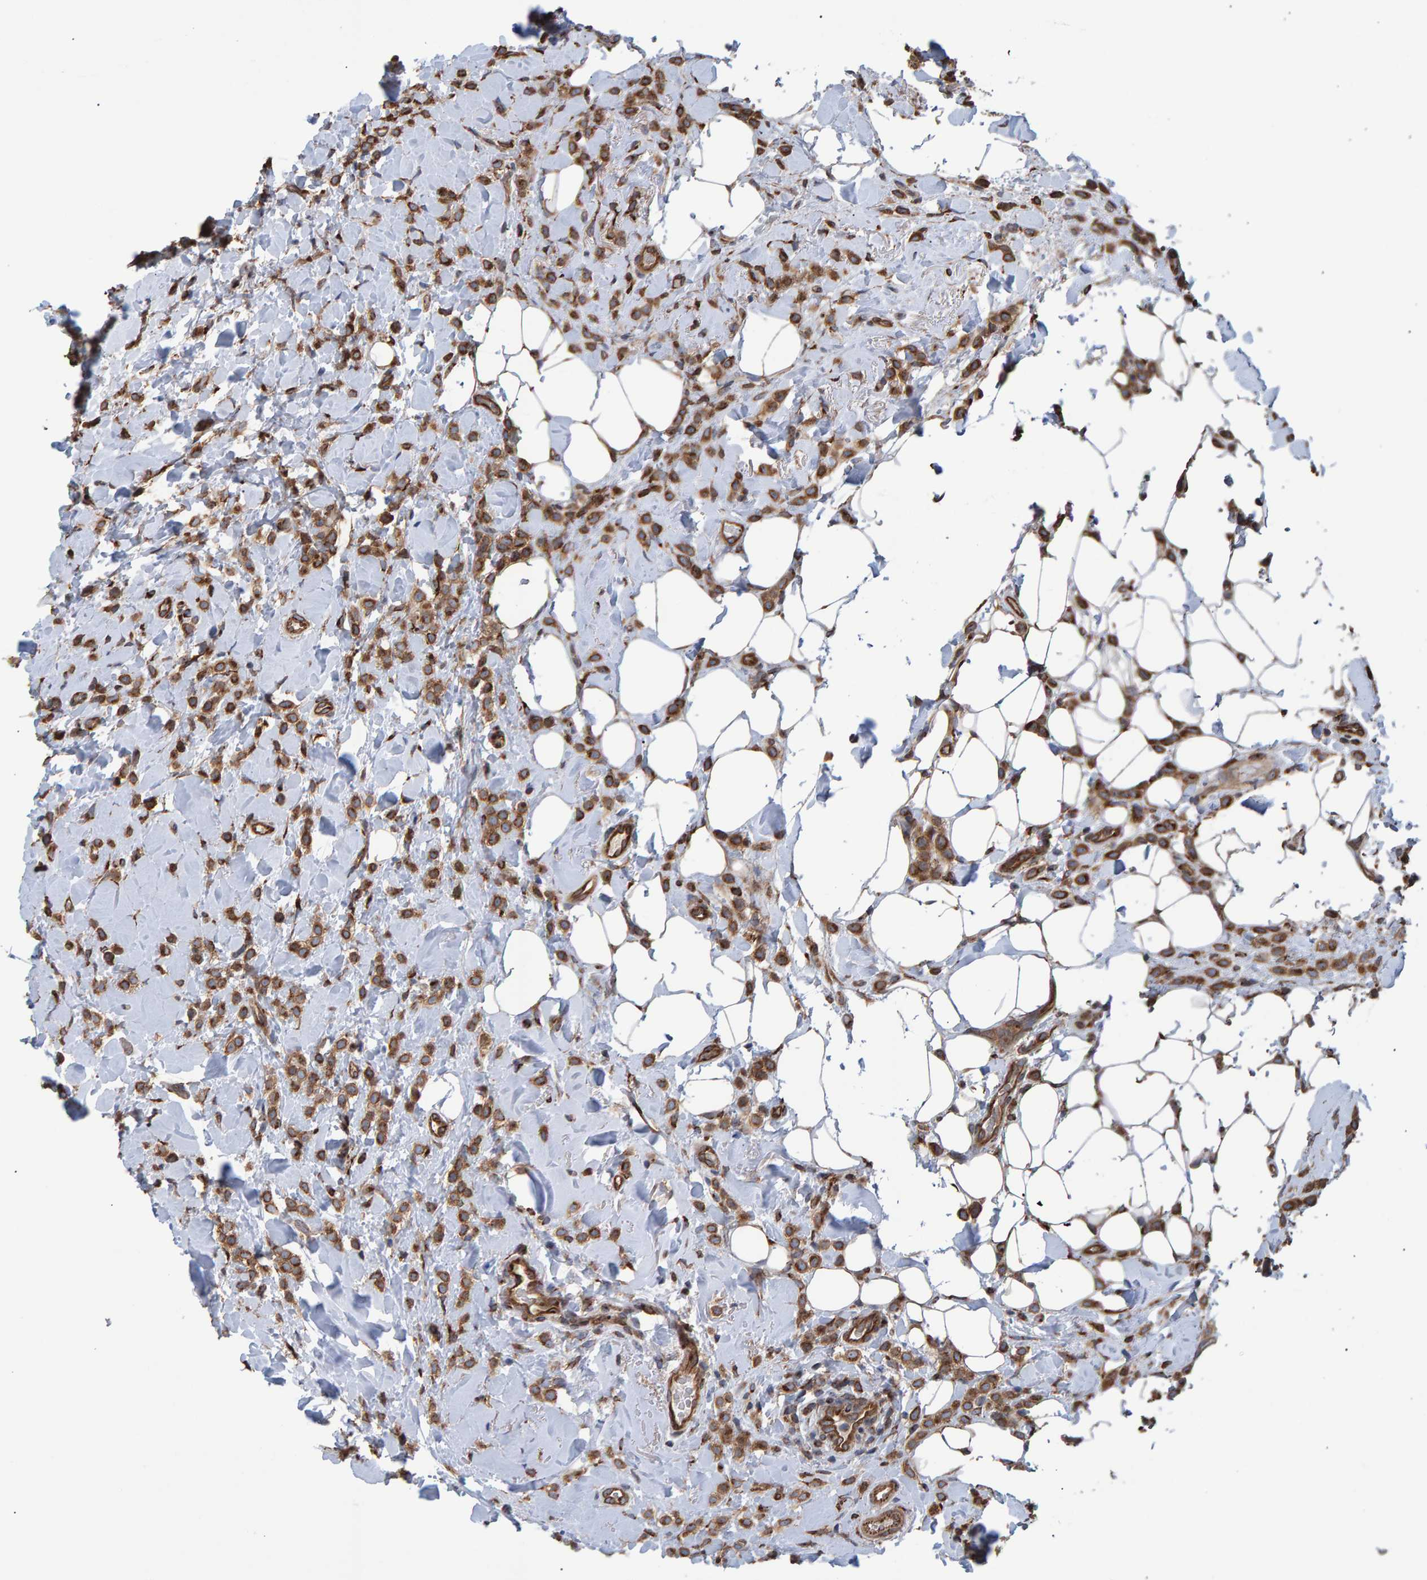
{"staining": {"intensity": "strong", "quantity": ">75%", "location": "cytoplasmic/membranous"}, "tissue": "breast cancer", "cell_type": "Tumor cells", "image_type": "cancer", "snomed": [{"axis": "morphology", "description": "Normal tissue, NOS"}, {"axis": "morphology", "description": "Lobular carcinoma"}, {"axis": "topography", "description": "Breast"}], "caption": "IHC staining of breast cancer (lobular carcinoma), which reveals high levels of strong cytoplasmic/membranous staining in approximately >75% of tumor cells indicating strong cytoplasmic/membranous protein staining. The staining was performed using DAB (brown) for protein detection and nuclei were counterstained in hematoxylin (blue).", "gene": "FAM117A", "patient": {"sex": "female", "age": 50}}